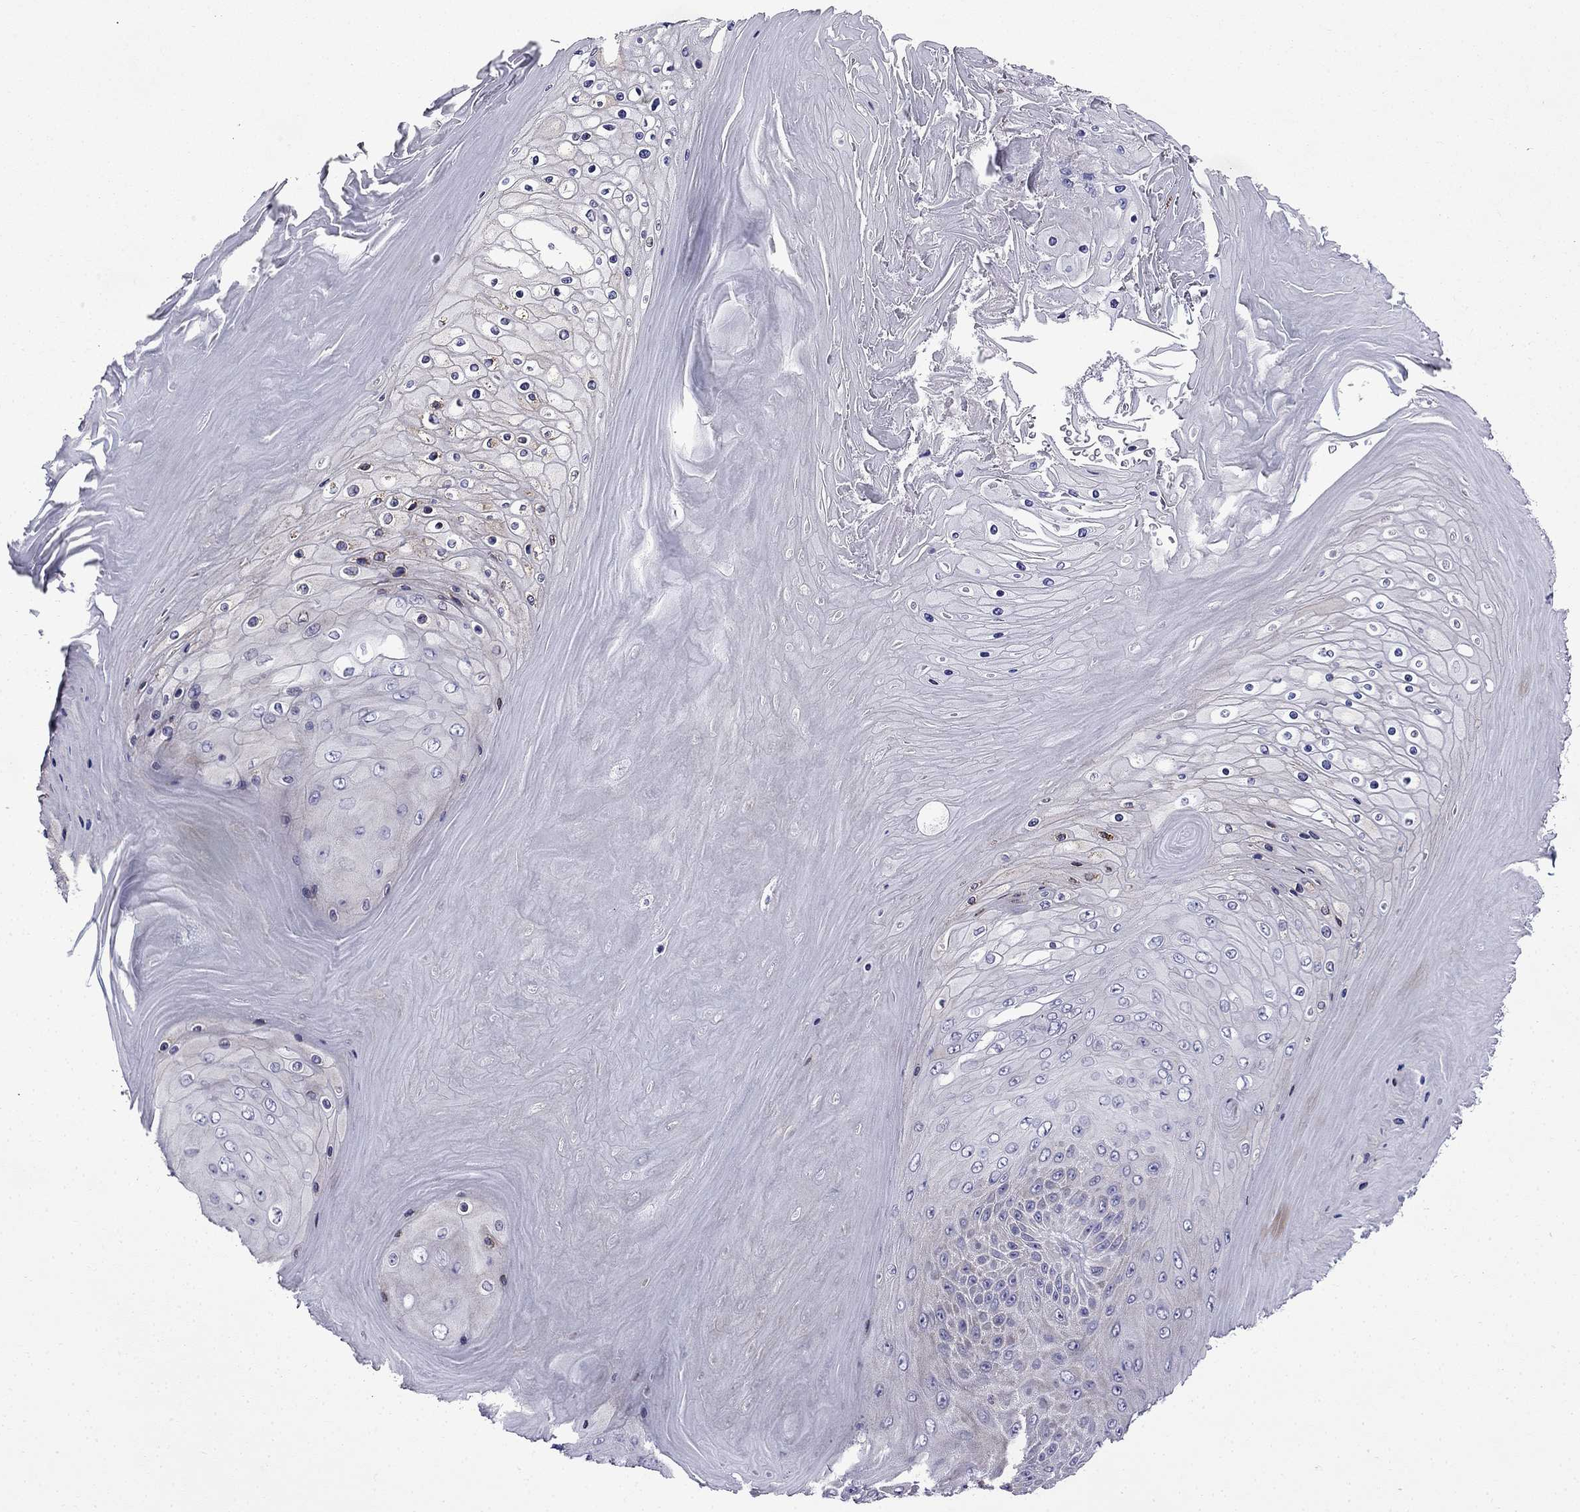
{"staining": {"intensity": "negative", "quantity": "none", "location": "none"}, "tissue": "skin cancer", "cell_type": "Tumor cells", "image_type": "cancer", "snomed": [{"axis": "morphology", "description": "Squamous cell carcinoma, NOS"}, {"axis": "topography", "description": "Skin"}], "caption": "Protein analysis of skin squamous cell carcinoma shows no significant expression in tumor cells.", "gene": "PI16", "patient": {"sex": "male", "age": 62}}